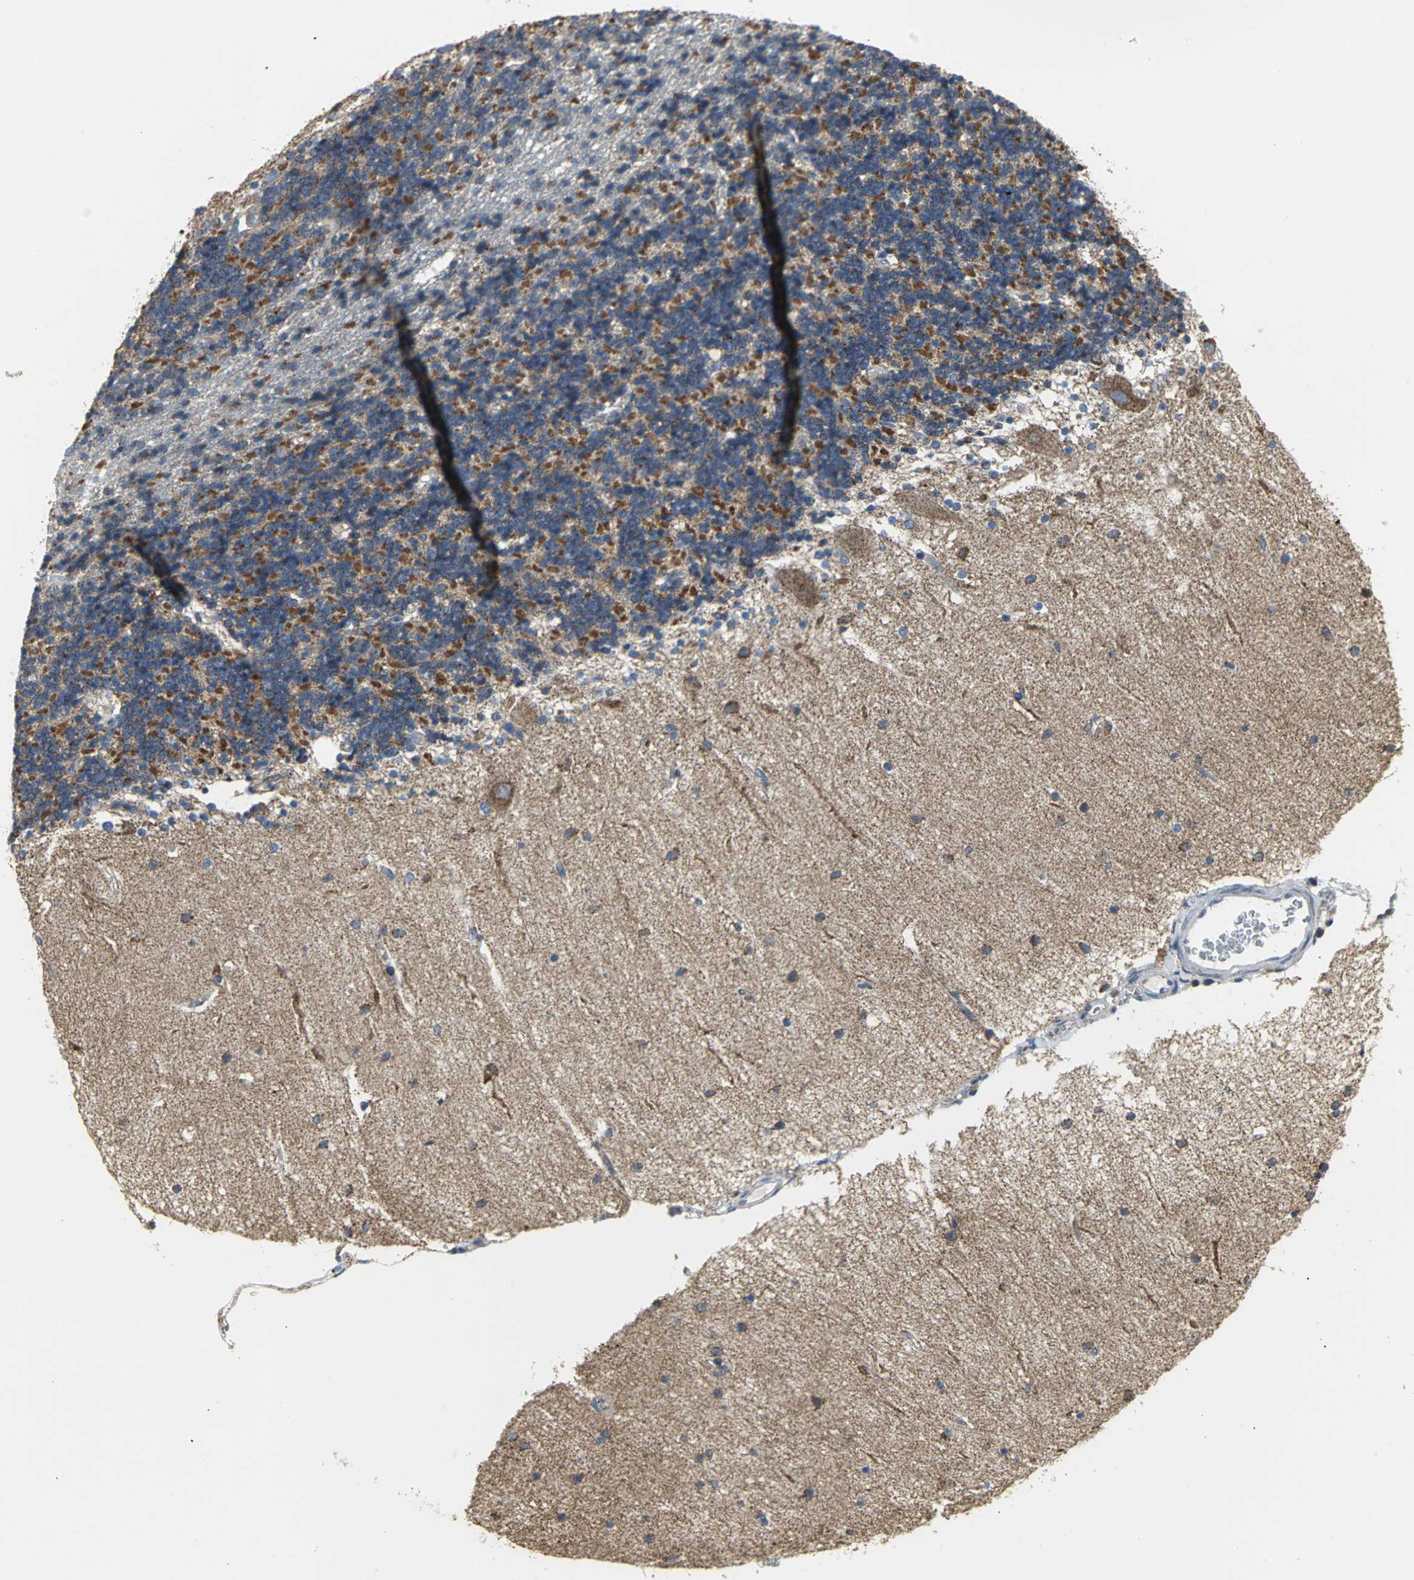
{"staining": {"intensity": "weak", "quantity": "25%-75%", "location": "cytoplasmic/membranous"}, "tissue": "cerebellum", "cell_type": "Cells in granular layer", "image_type": "normal", "snomed": [{"axis": "morphology", "description": "Normal tissue, NOS"}, {"axis": "topography", "description": "Cerebellum"}], "caption": "This micrograph exhibits unremarkable cerebellum stained with IHC to label a protein in brown. The cytoplasmic/membranous of cells in granular layer show weak positivity for the protein. Nuclei are counter-stained blue.", "gene": "NDUFB5", "patient": {"sex": "female", "age": 54}}